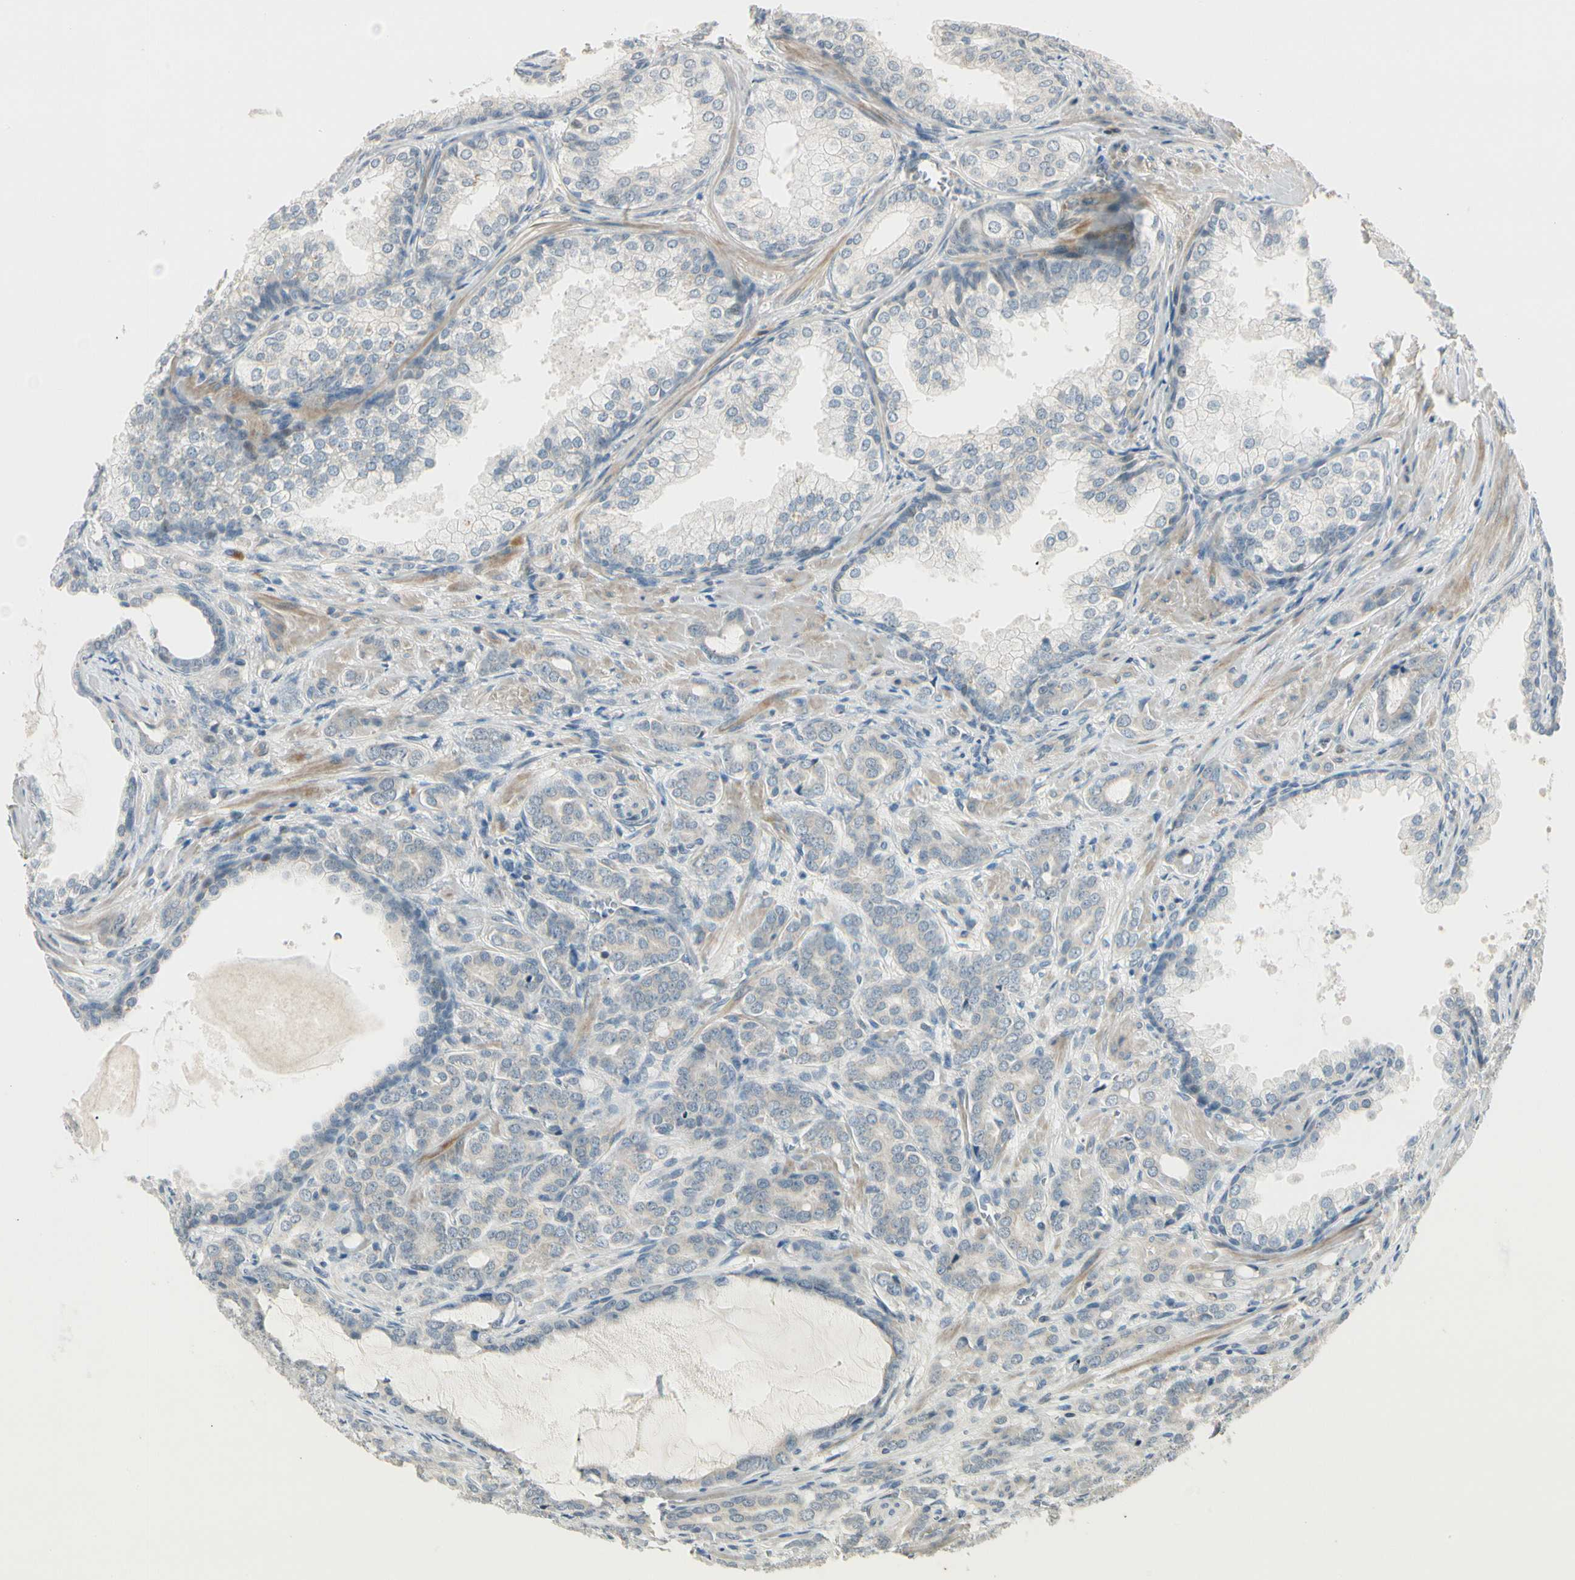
{"staining": {"intensity": "negative", "quantity": "none", "location": "none"}, "tissue": "prostate cancer", "cell_type": "Tumor cells", "image_type": "cancer", "snomed": [{"axis": "morphology", "description": "Adenocarcinoma, High grade"}, {"axis": "topography", "description": "Prostate"}], "caption": "IHC histopathology image of neoplastic tissue: adenocarcinoma (high-grade) (prostate) stained with DAB (3,3'-diaminobenzidine) displays no significant protein staining in tumor cells.", "gene": "PCDHB15", "patient": {"sex": "male", "age": 64}}